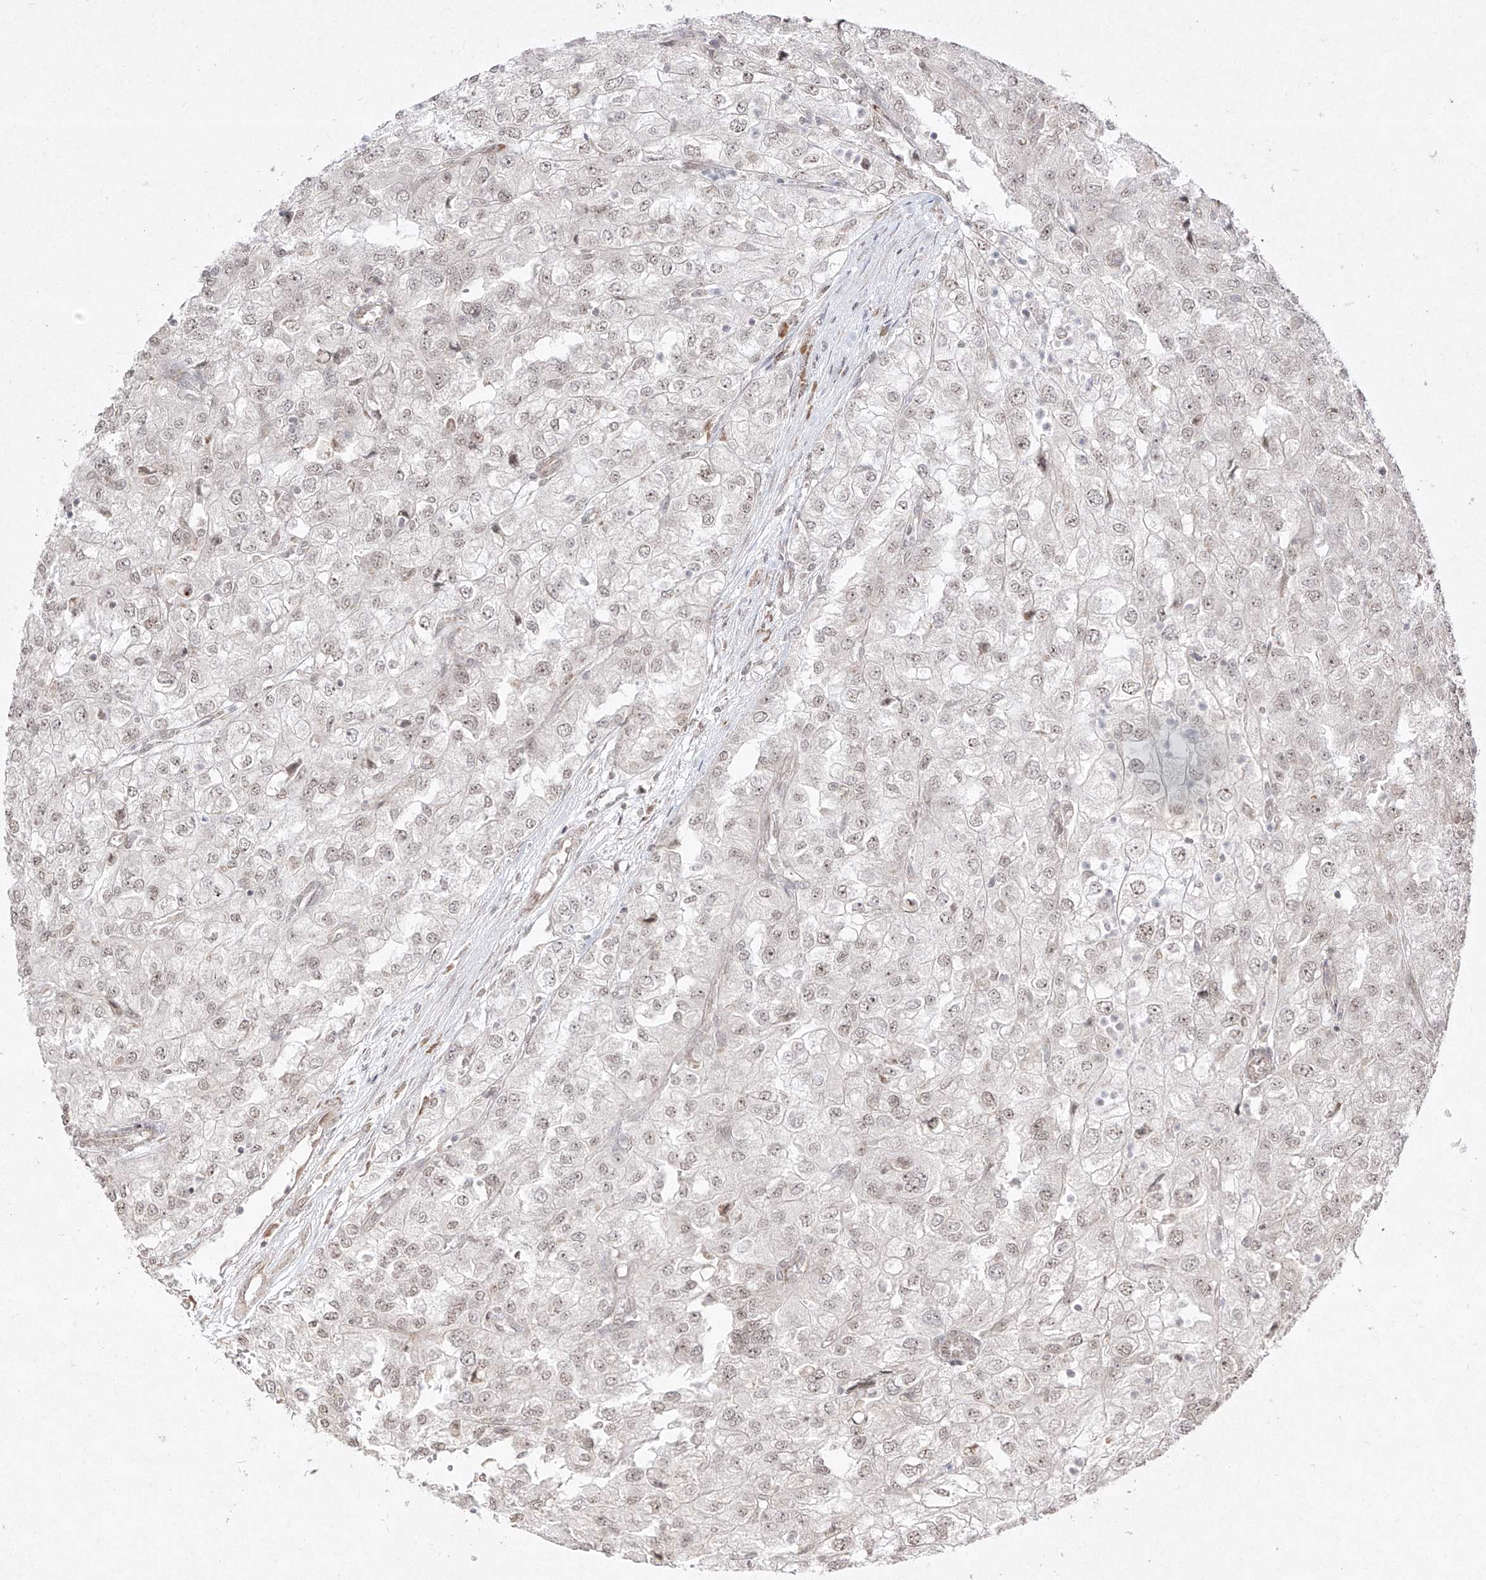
{"staining": {"intensity": "weak", "quantity": "<25%", "location": "nuclear"}, "tissue": "renal cancer", "cell_type": "Tumor cells", "image_type": "cancer", "snomed": [{"axis": "morphology", "description": "Adenocarcinoma, NOS"}, {"axis": "topography", "description": "Kidney"}], "caption": "This photomicrograph is of renal cancer (adenocarcinoma) stained with IHC to label a protein in brown with the nuclei are counter-stained blue. There is no positivity in tumor cells.", "gene": "SNRNP27", "patient": {"sex": "female", "age": 54}}